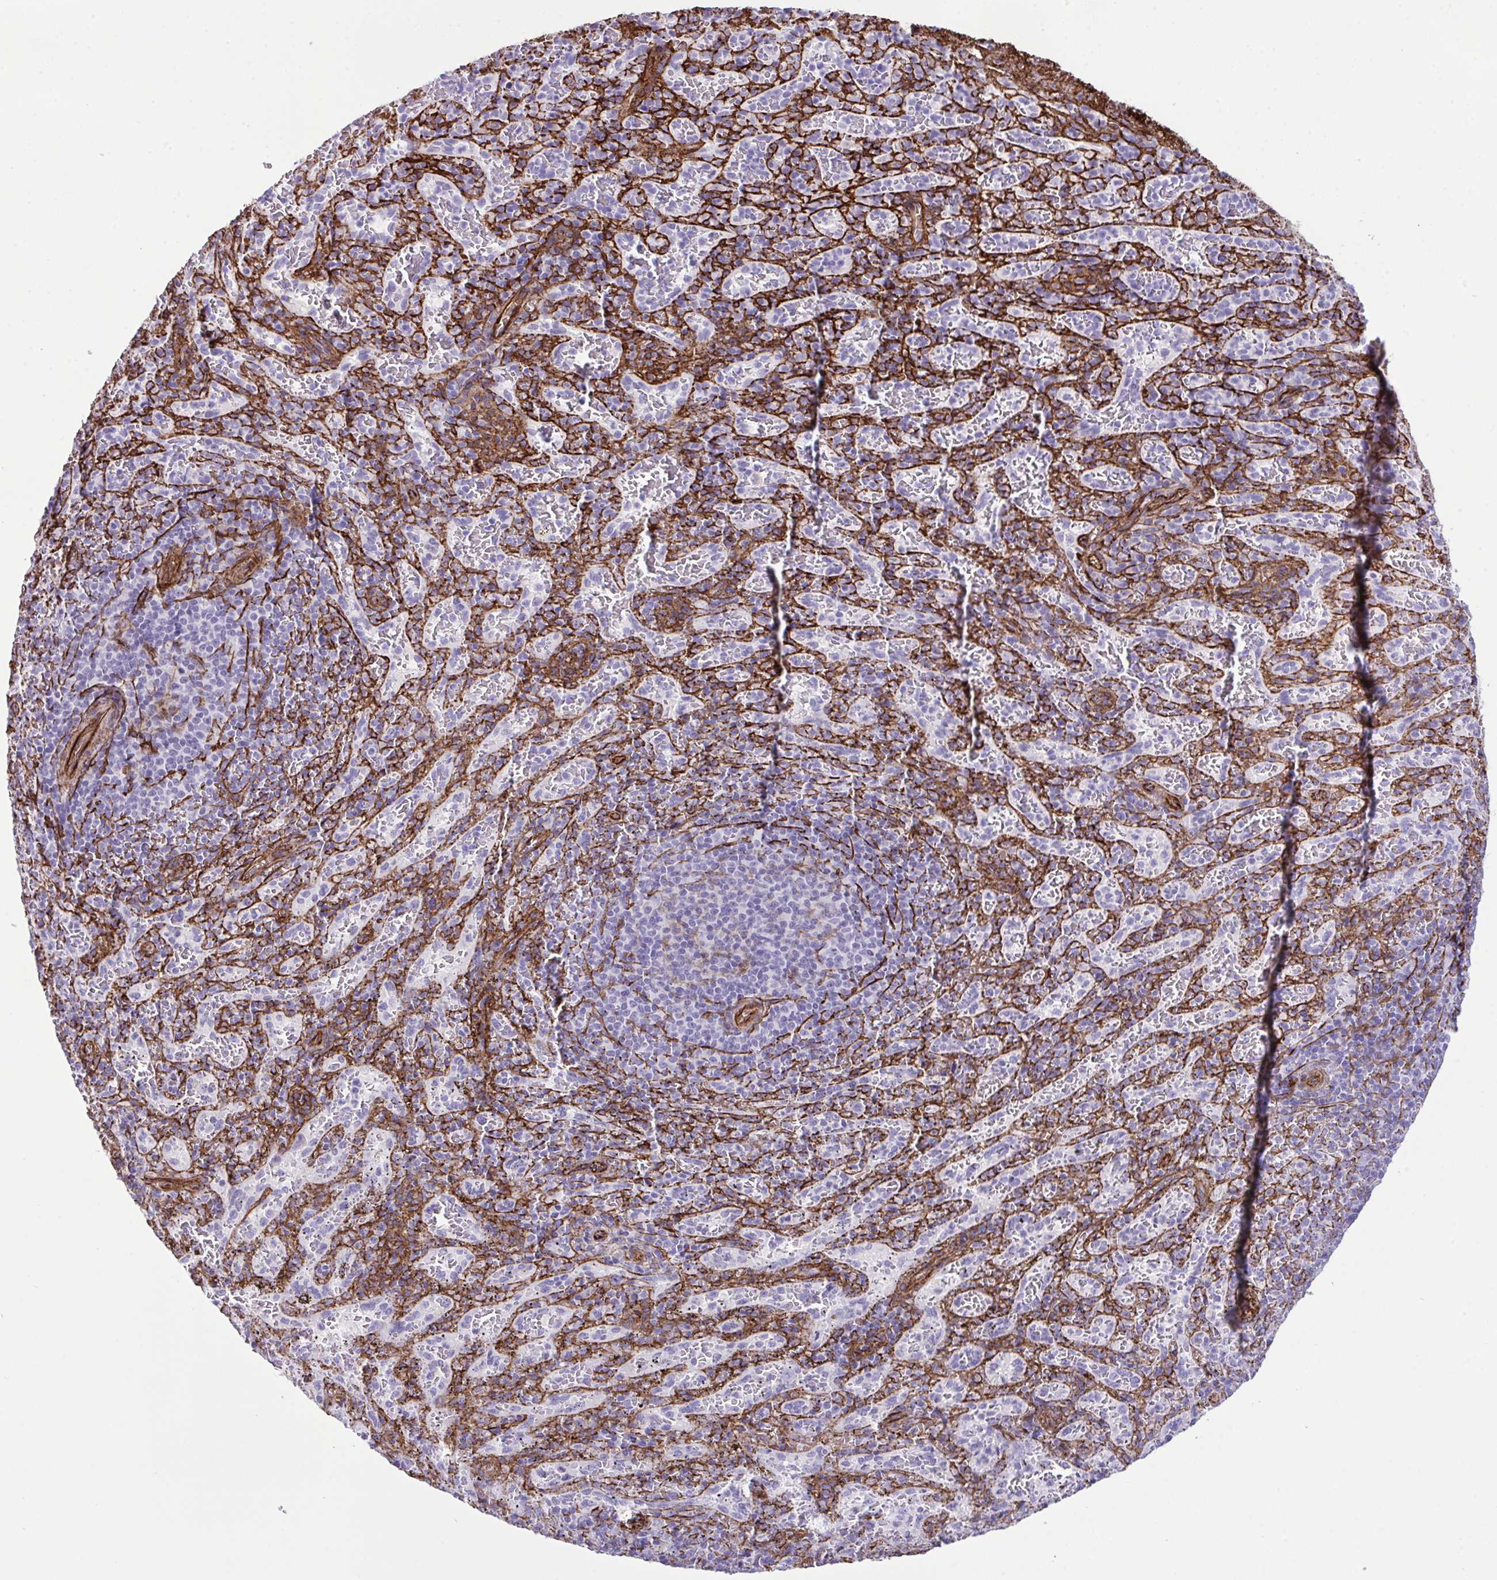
{"staining": {"intensity": "negative", "quantity": "none", "location": "none"}, "tissue": "spleen", "cell_type": "Cells in red pulp", "image_type": "normal", "snomed": [{"axis": "morphology", "description": "Normal tissue, NOS"}, {"axis": "topography", "description": "Spleen"}], "caption": "Immunohistochemistry histopathology image of normal human spleen stained for a protein (brown), which demonstrates no positivity in cells in red pulp.", "gene": "SYNPO2L", "patient": {"sex": "male", "age": 57}}